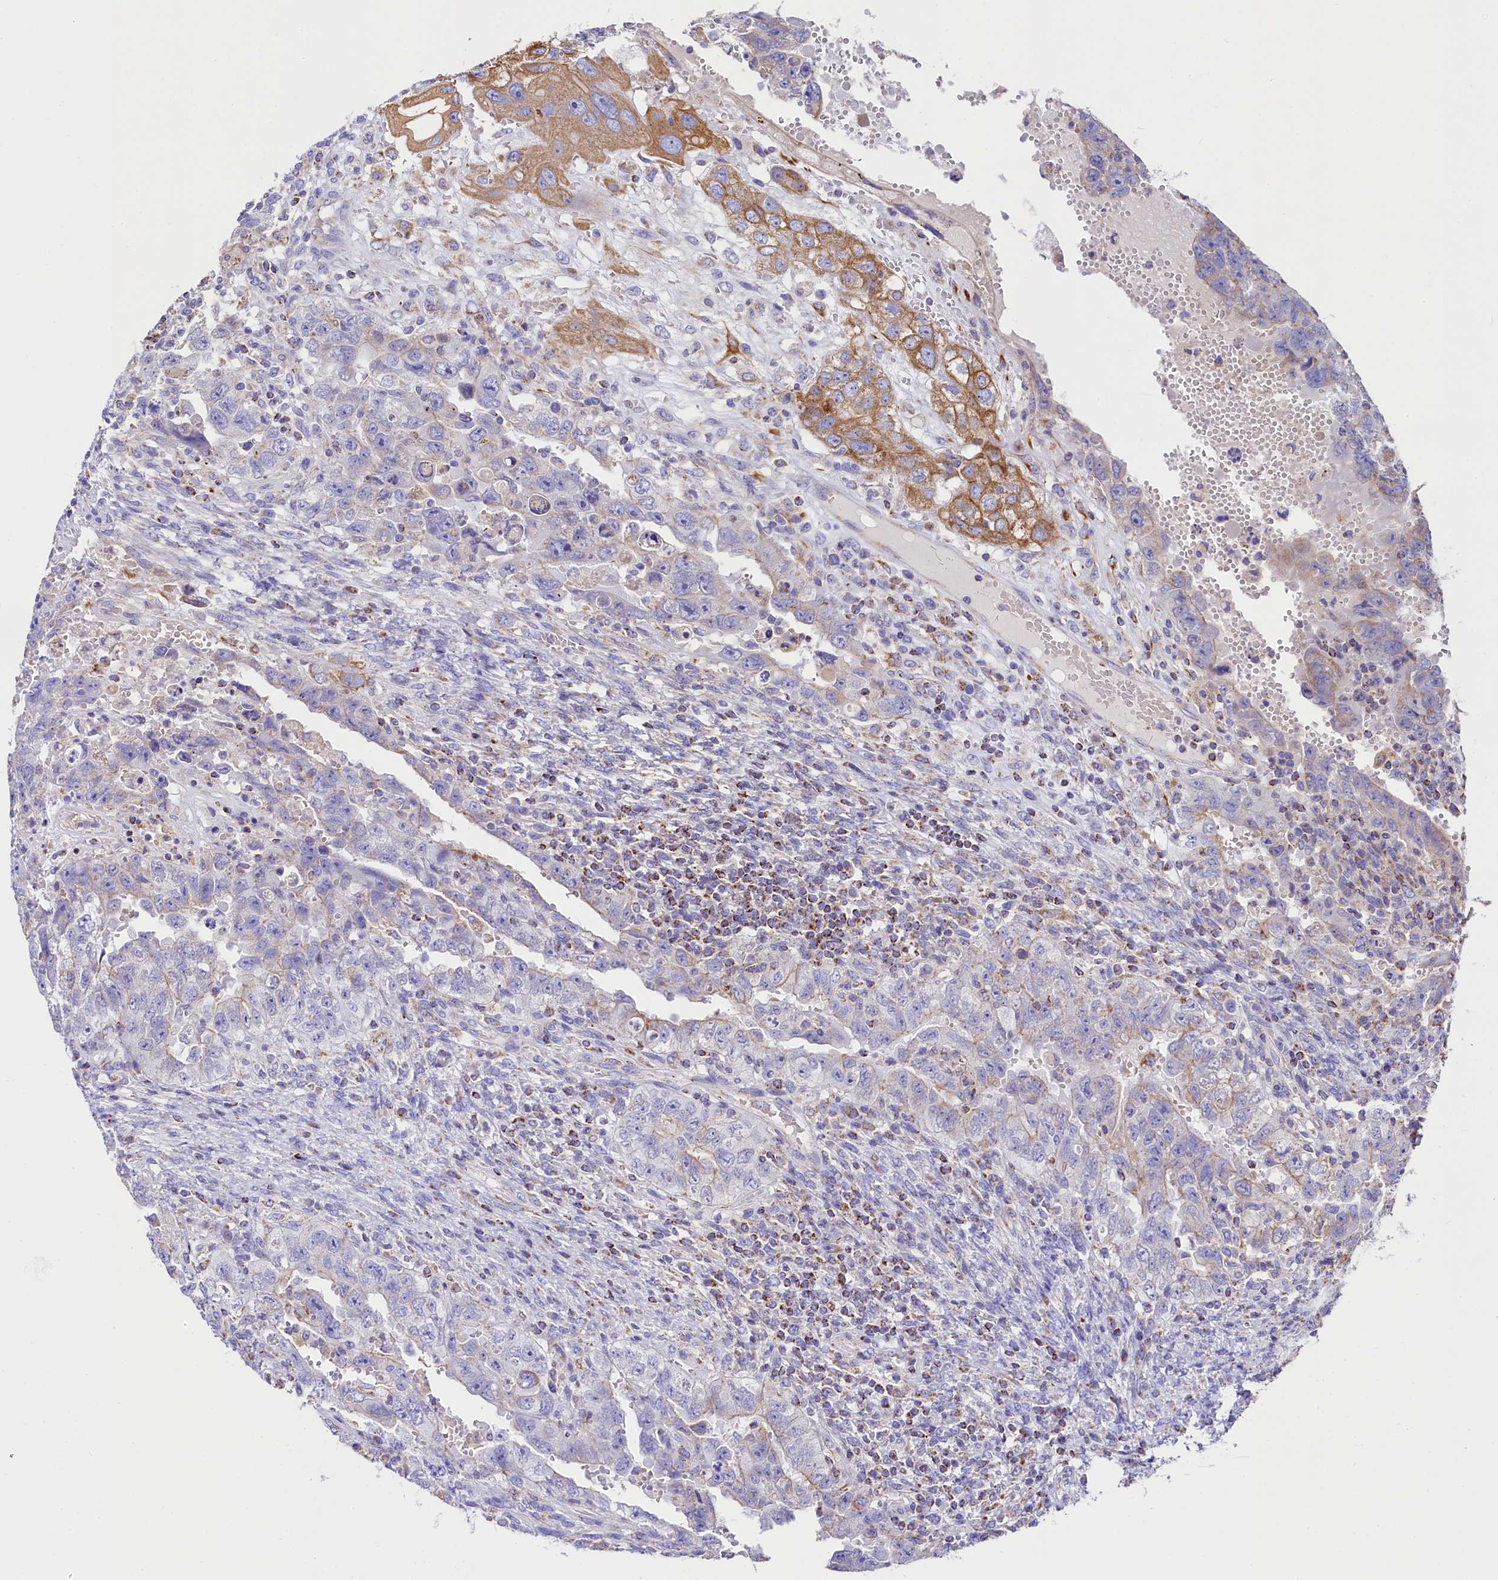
{"staining": {"intensity": "moderate", "quantity": "<25%", "location": "cytoplasmic/membranous"}, "tissue": "testis cancer", "cell_type": "Tumor cells", "image_type": "cancer", "snomed": [{"axis": "morphology", "description": "Carcinoma, Embryonal, NOS"}, {"axis": "topography", "description": "Testis"}], "caption": "Moderate cytoplasmic/membranous staining is identified in about <25% of tumor cells in testis embryonal carcinoma.", "gene": "CLYBL", "patient": {"sex": "male", "age": 26}}